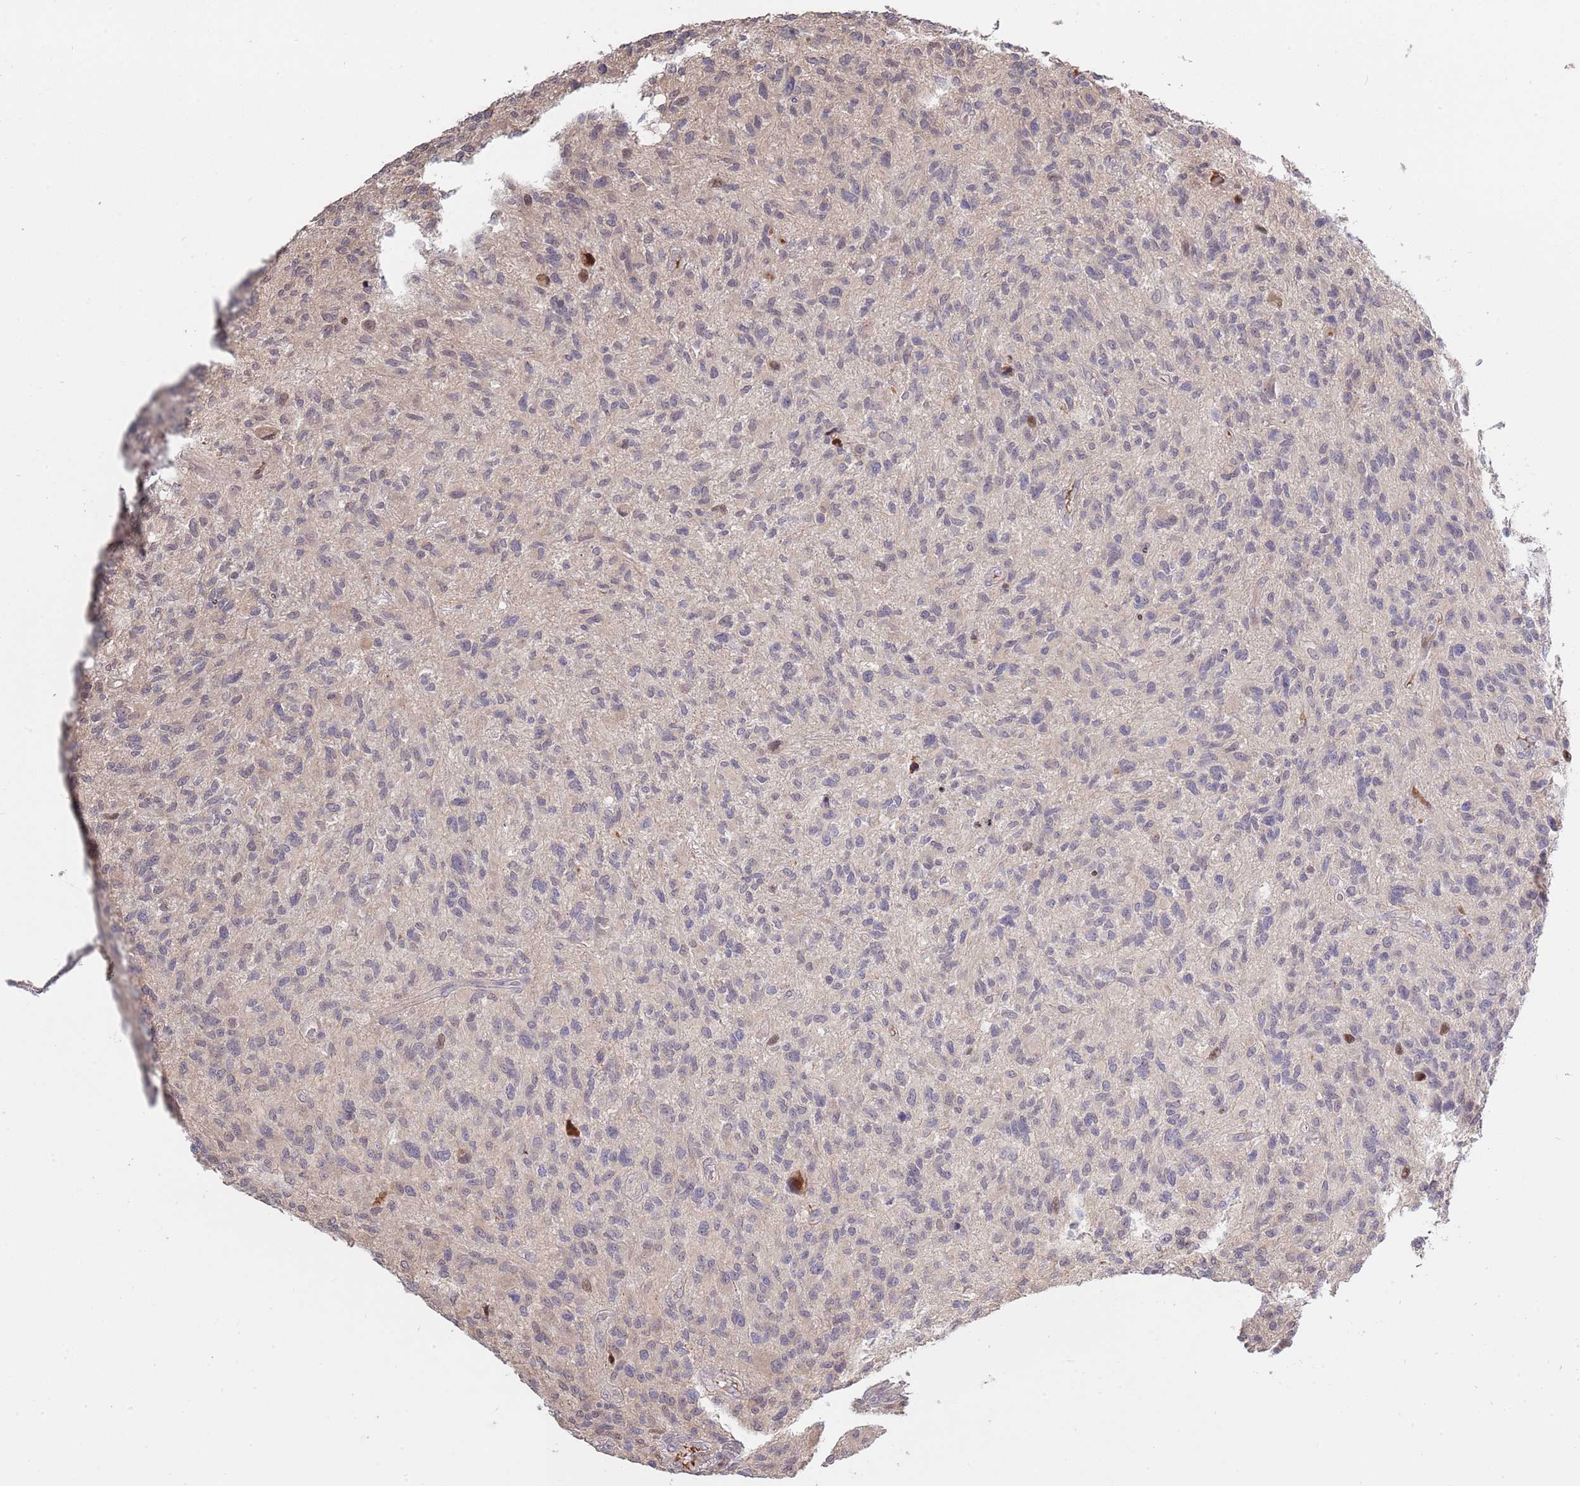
{"staining": {"intensity": "moderate", "quantity": "<25%", "location": "nuclear"}, "tissue": "glioma", "cell_type": "Tumor cells", "image_type": "cancer", "snomed": [{"axis": "morphology", "description": "Glioma, malignant, High grade"}, {"axis": "topography", "description": "Brain"}], "caption": "Immunohistochemical staining of malignant glioma (high-grade) reveals moderate nuclear protein expression in approximately <25% of tumor cells.", "gene": "SYNDIG1L", "patient": {"sex": "male", "age": 47}}